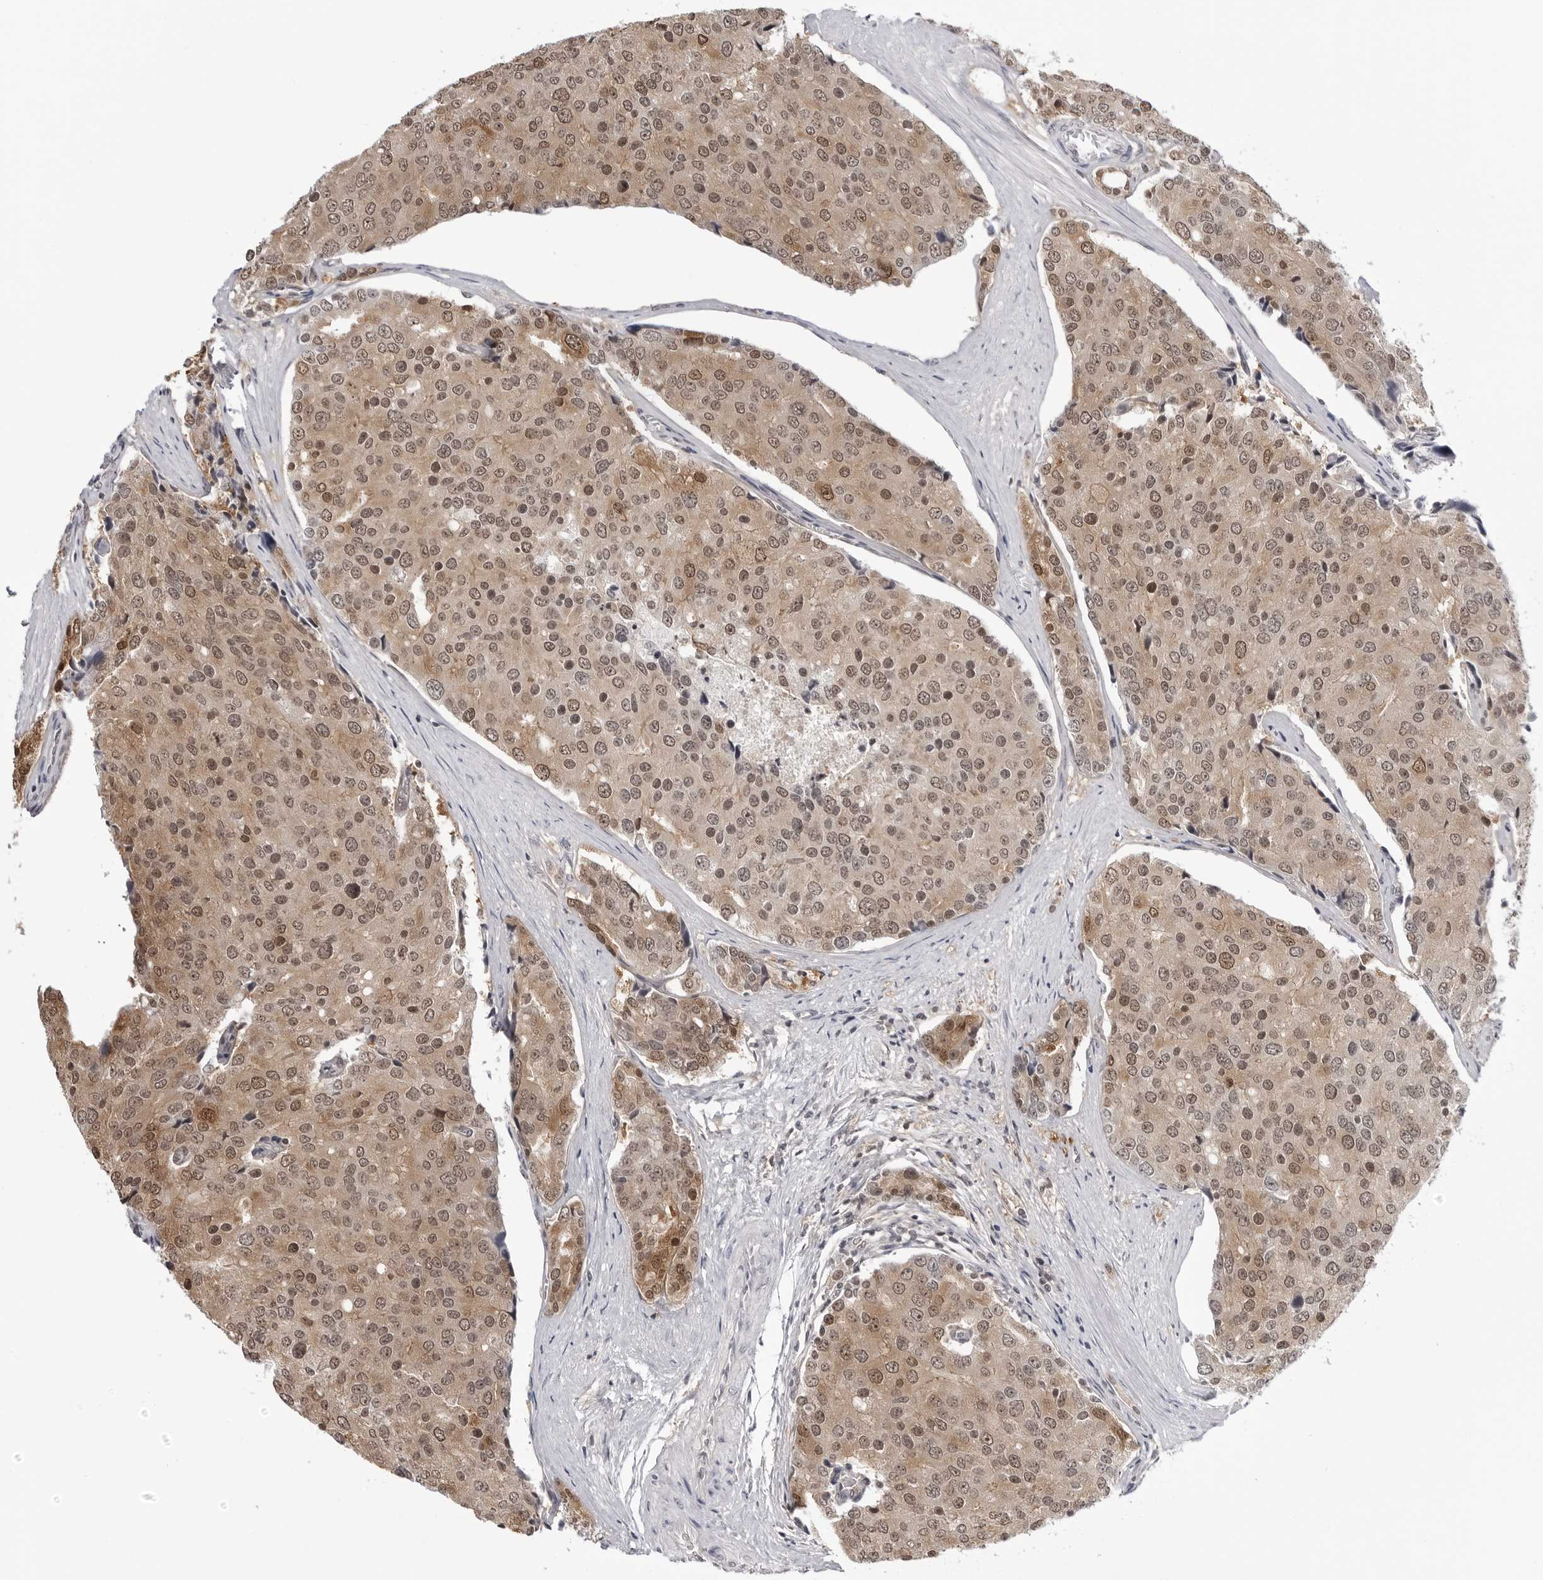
{"staining": {"intensity": "moderate", "quantity": ">75%", "location": "cytoplasmic/membranous,nuclear"}, "tissue": "prostate cancer", "cell_type": "Tumor cells", "image_type": "cancer", "snomed": [{"axis": "morphology", "description": "Adenocarcinoma, High grade"}, {"axis": "topography", "description": "Prostate"}], "caption": "Protein staining of prostate adenocarcinoma (high-grade) tissue shows moderate cytoplasmic/membranous and nuclear staining in approximately >75% of tumor cells. (DAB IHC with brightfield microscopy, high magnification).", "gene": "YWHAG", "patient": {"sex": "male", "age": 50}}